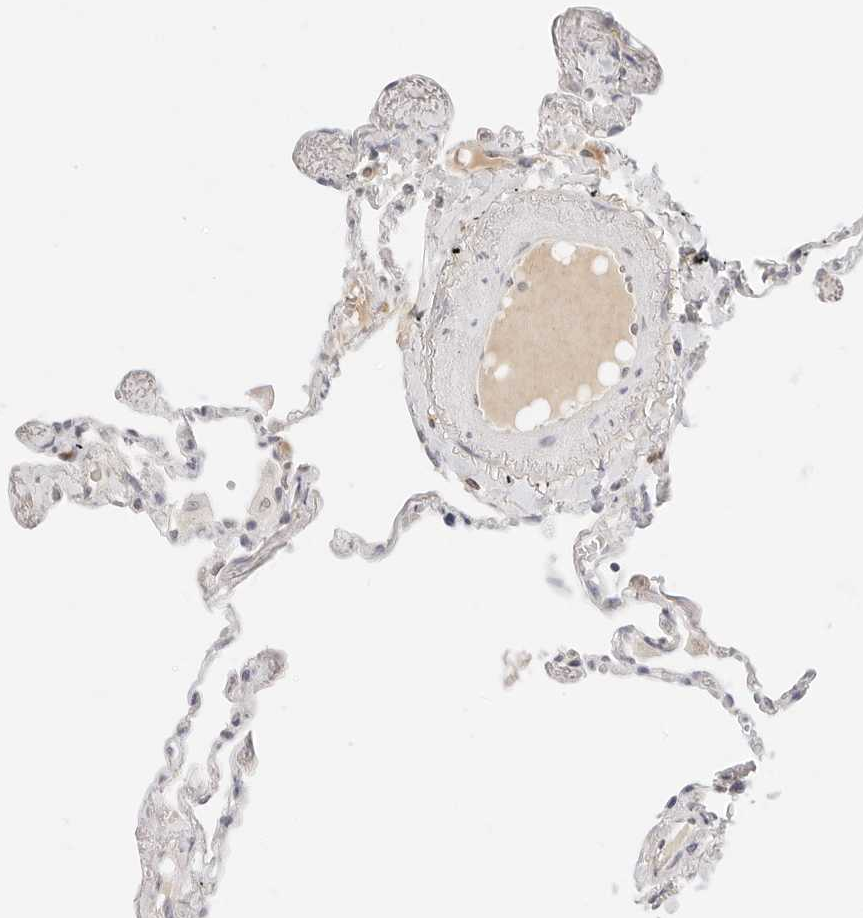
{"staining": {"intensity": "negative", "quantity": "none", "location": "none"}, "tissue": "lung", "cell_type": "Alveolar cells", "image_type": "normal", "snomed": [{"axis": "morphology", "description": "Normal tissue, NOS"}, {"axis": "topography", "description": "Lung"}], "caption": "Alveolar cells show no significant protein expression in benign lung. (Immunohistochemistry (ihc), brightfield microscopy, high magnification).", "gene": "XKR4", "patient": {"sex": "female", "age": 67}}